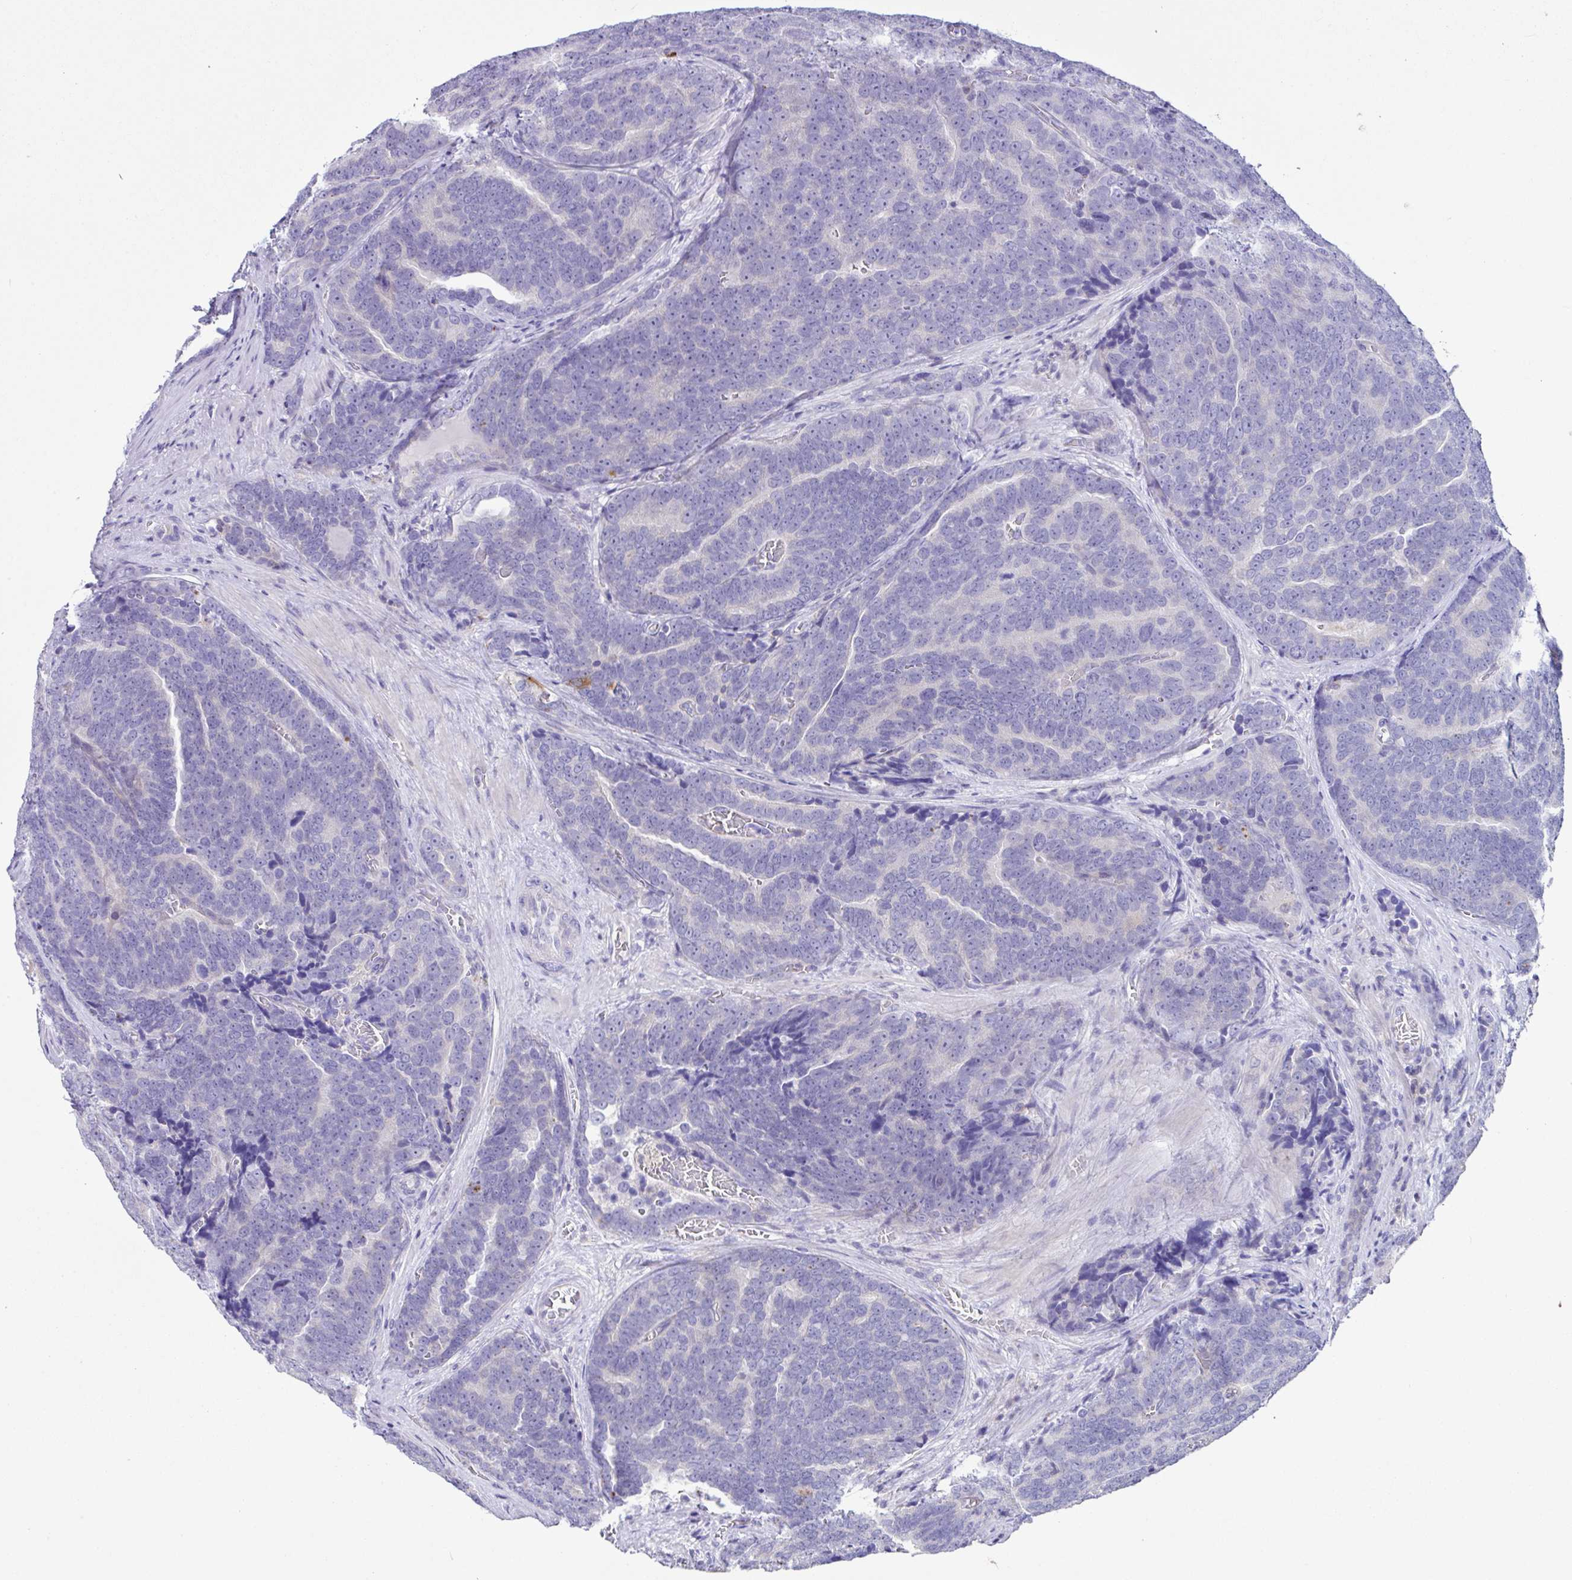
{"staining": {"intensity": "negative", "quantity": "none", "location": "none"}, "tissue": "prostate cancer", "cell_type": "Tumor cells", "image_type": "cancer", "snomed": [{"axis": "morphology", "description": "Adenocarcinoma, Low grade"}, {"axis": "topography", "description": "Prostate"}], "caption": "A photomicrograph of human prostate adenocarcinoma (low-grade) is negative for staining in tumor cells.", "gene": "D2HGDH", "patient": {"sex": "male", "age": 62}}